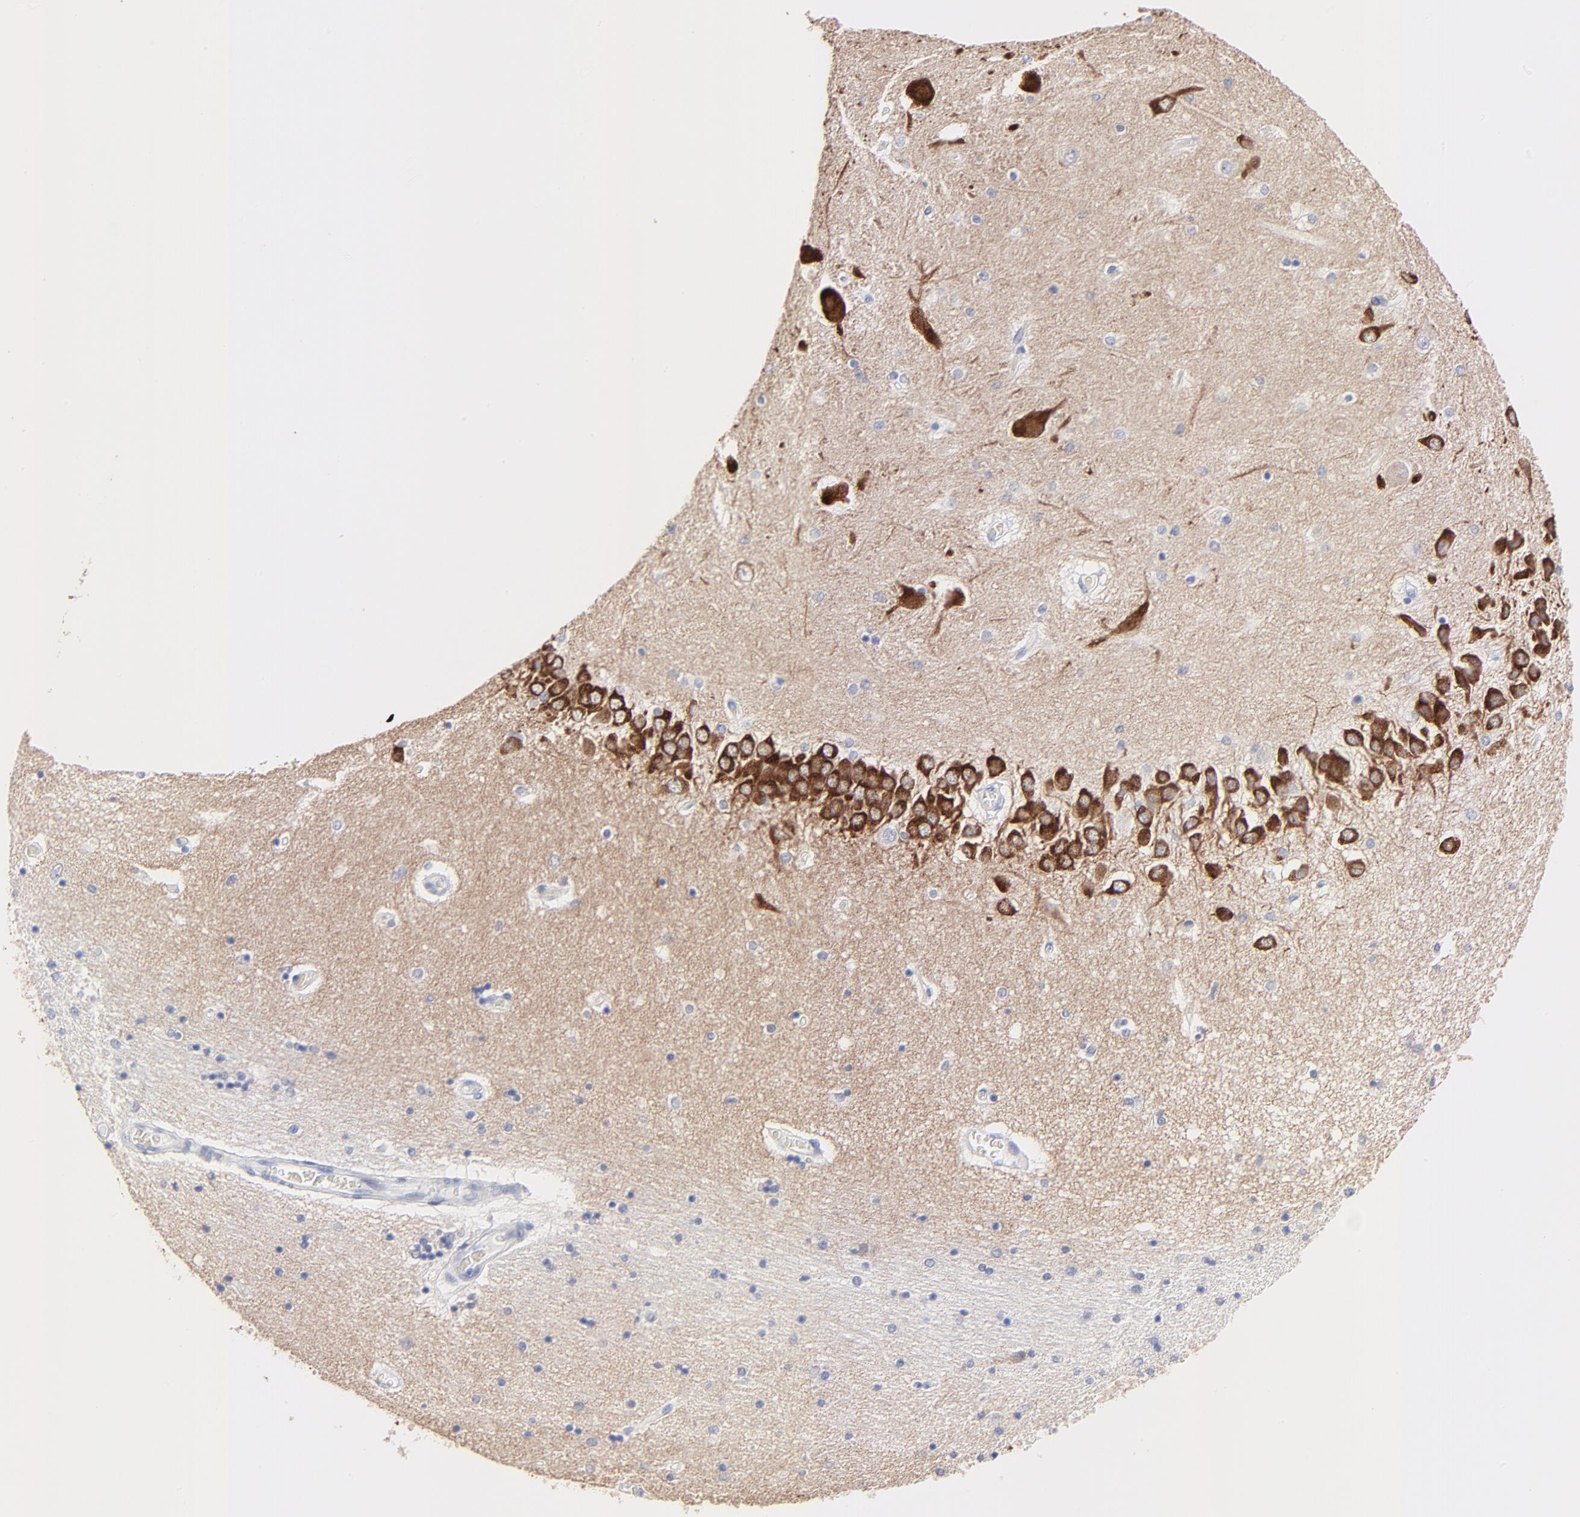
{"staining": {"intensity": "negative", "quantity": "none", "location": "none"}, "tissue": "hippocampus", "cell_type": "Glial cells", "image_type": "normal", "snomed": [{"axis": "morphology", "description": "Normal tissue, NOS"}, {"axis": "topography", "description": "Hippocampus"}], "caption": "Immunohistochemistry micrograph of normal hippocampus stained for a protein (brown), which reveals no positivity in glial cells. (IHC, brightfield microscopy, high magnification).", "gene": "PSD3", "patient": {"sex": "female", "age": 54}}